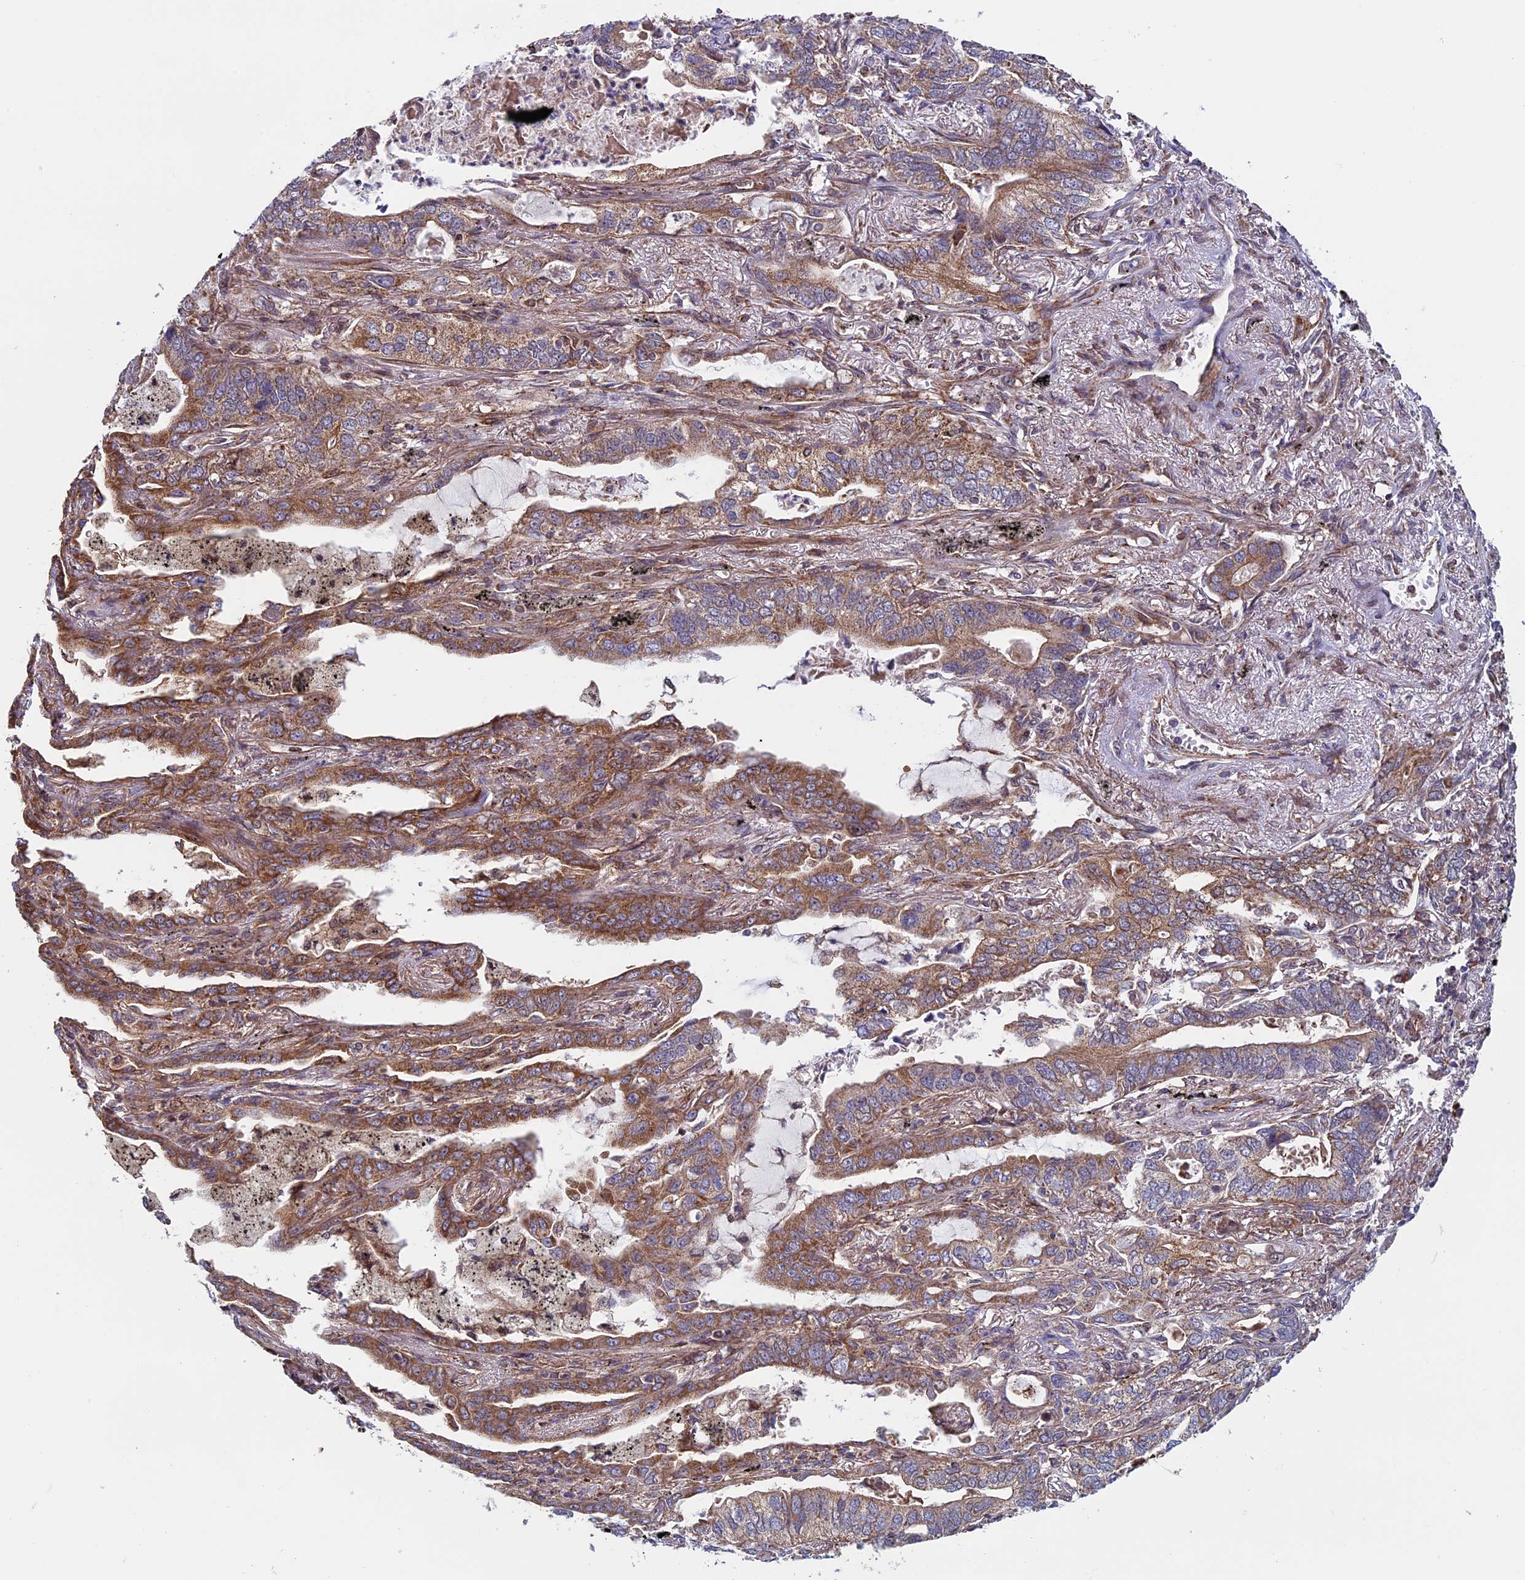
{"staining": {"intensity": "moderate", "quantity": ">75%", "location": "cytoplasmic/membranous"}, "tissue": "lung cancer", "cell_type": "Tumor cells", "image_type": "cancer", "snomed": [{"axis": "morphology", "description": "Adenocarcinoma, NOS"}, {"axis": "topography", "description": "Lung"}], "caption": "Protein staining of lung cancer tissue exhibits moderate cytoplasmic/membranous positivity in about >75% of tumor cells.", "gene": "CCDC8", "patient": {"sex": "male", "age": 67}}